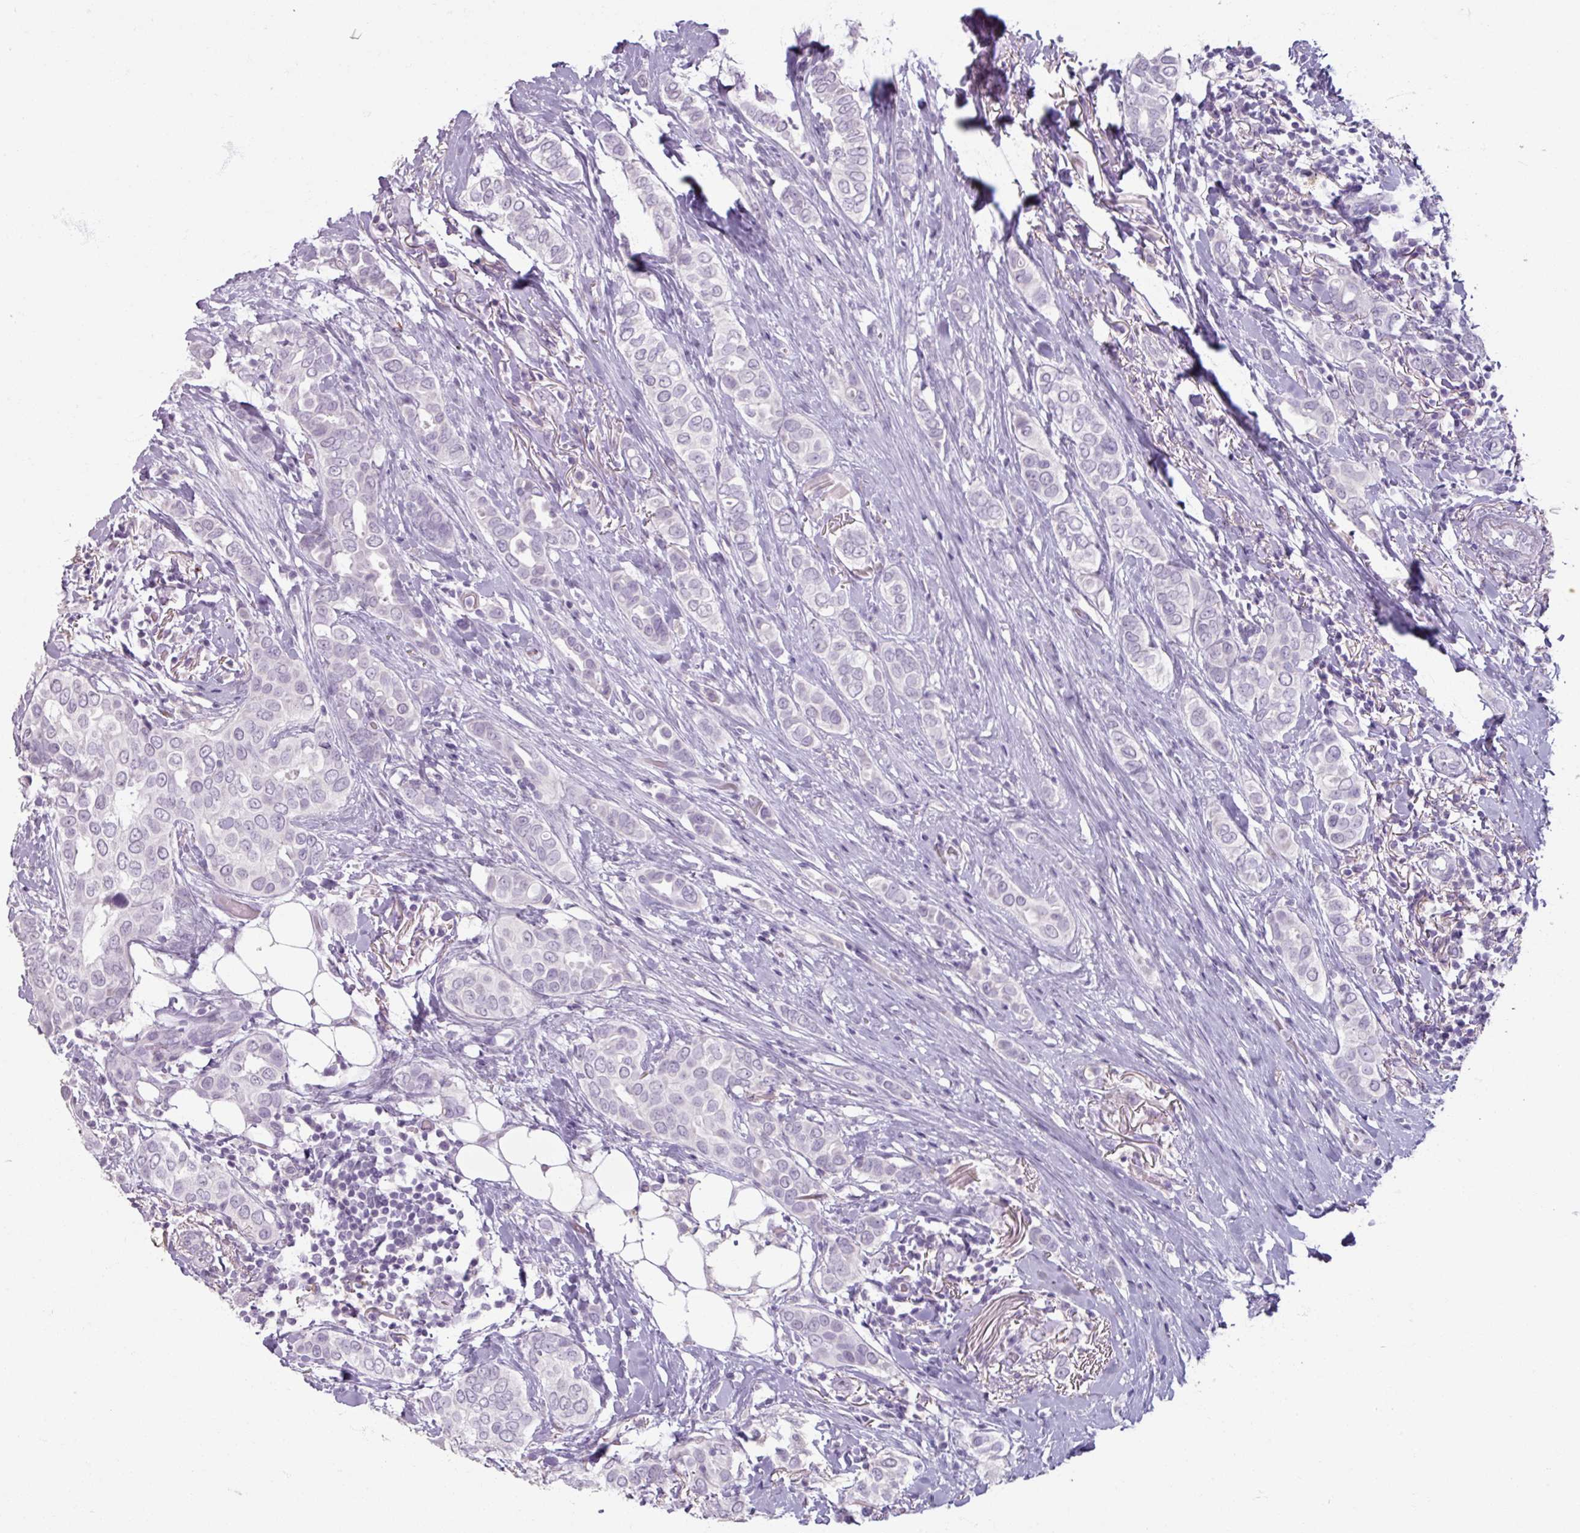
{"staining": {"intensity": "negative", "quantity": "none", "location": "none"}, "tissue": "breast cancer", "cell_type": "Tumor cells", "image_type": "cancer", "snomed": [{"axis": "morphology", "description": "Lobular carcinoma"}, {"axis": "topography", "description": "Breast"}], "caption": "Breast cancer was stained to show a protein in brown. There is no significant expression in tumor cells. (DAB (3,3'-diaminobenzidine) IHC, high magnification).", "gene": "SLC27A5", "patient": {"sex": "female", "age": 51}}